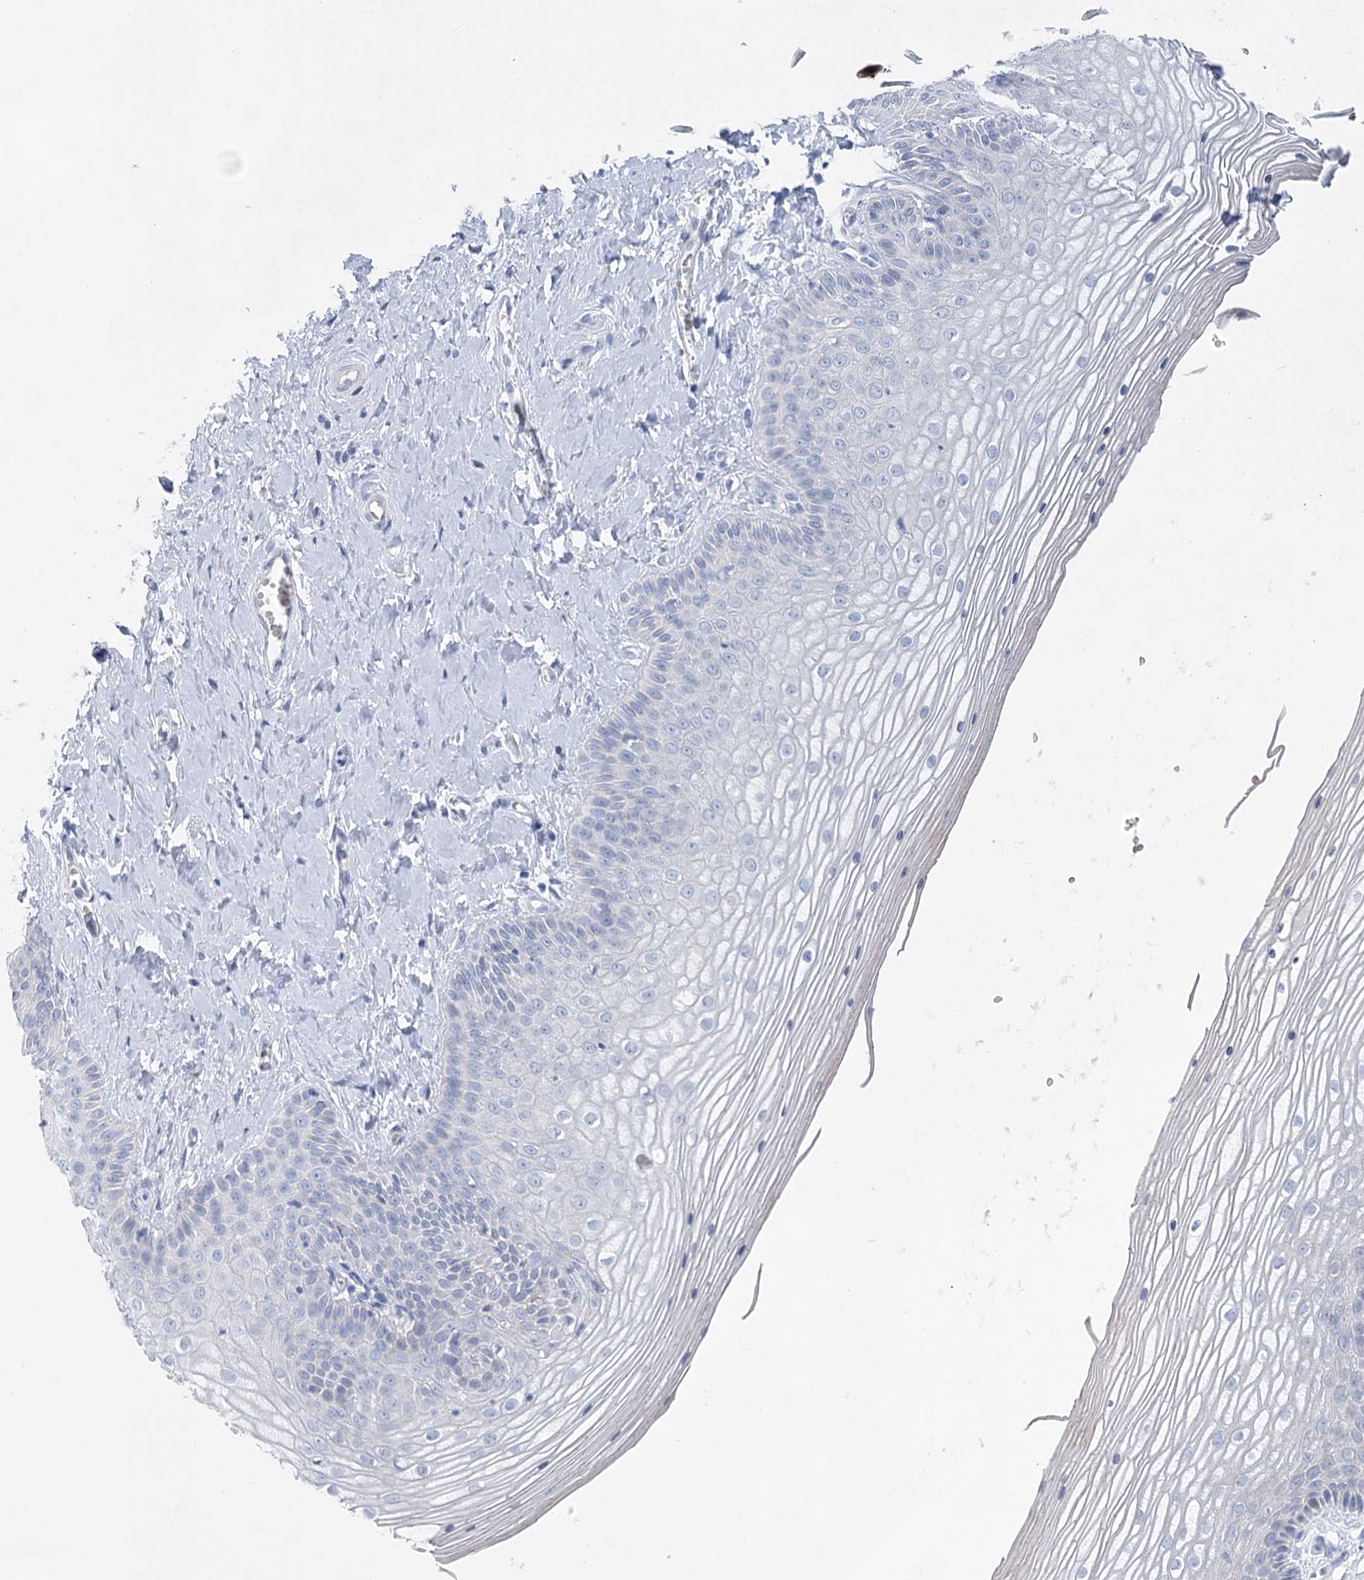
{"staining": {"intensity": "negative", "quantity": "none", "location": "none"}, "tissue": "vagina", "cell_type": "Squamous epithelial cells", "image_type": "normal", "snomed": [{"axis": "morphology", "description": "Normal tissue, NOS"}, {"axis": "topography", "description": "Vagina"}, {"axis": "topography", "description": "Cervix"}], "caption": "Immunohistochemistry (IHC) image of normal vagina stained for a protein (brown), which shows no positivity in squamous epithelial cells.", "gene": "WDR74", "patient": {"sex": "female", "age": 40}}